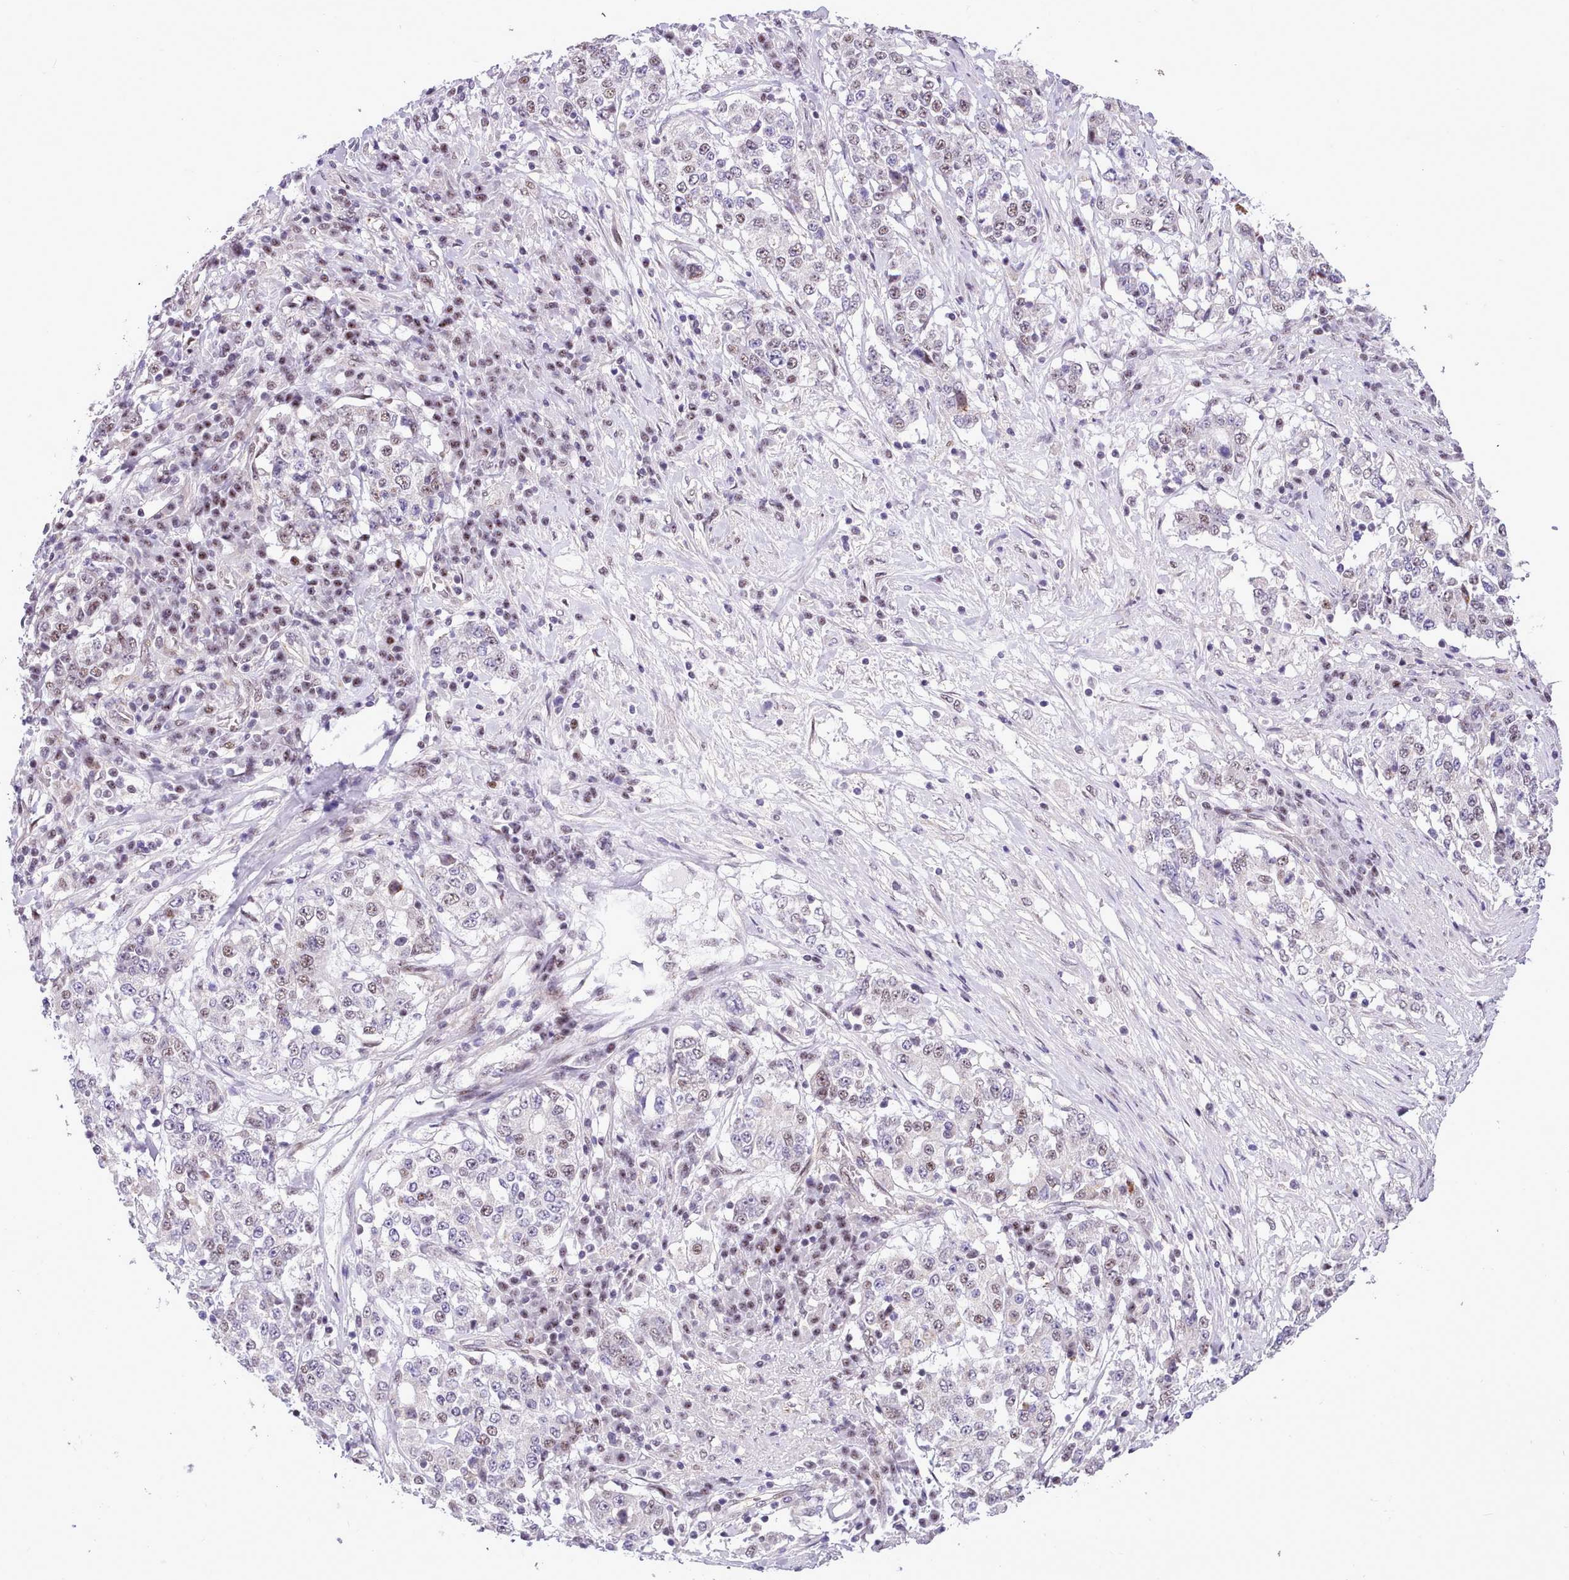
{"staining": {"intensity": "weak", "quantity": "<25%", "location": "nuclear"}, "tissue": "stomach cancer", "cell_type": "Tumor cells", "image_type": "cancer", "snomed": [{"axis": "morphology", "description": "Adenocarcinoma, NOS"}, {"axis": "topography", "description": "Stomach"}], "caption": "The micrograph displays no staining of tumor cells in stomach adenocarcinoma.", "gene": "HOXB7", "patient": {"sex": "male", "age": 59}}